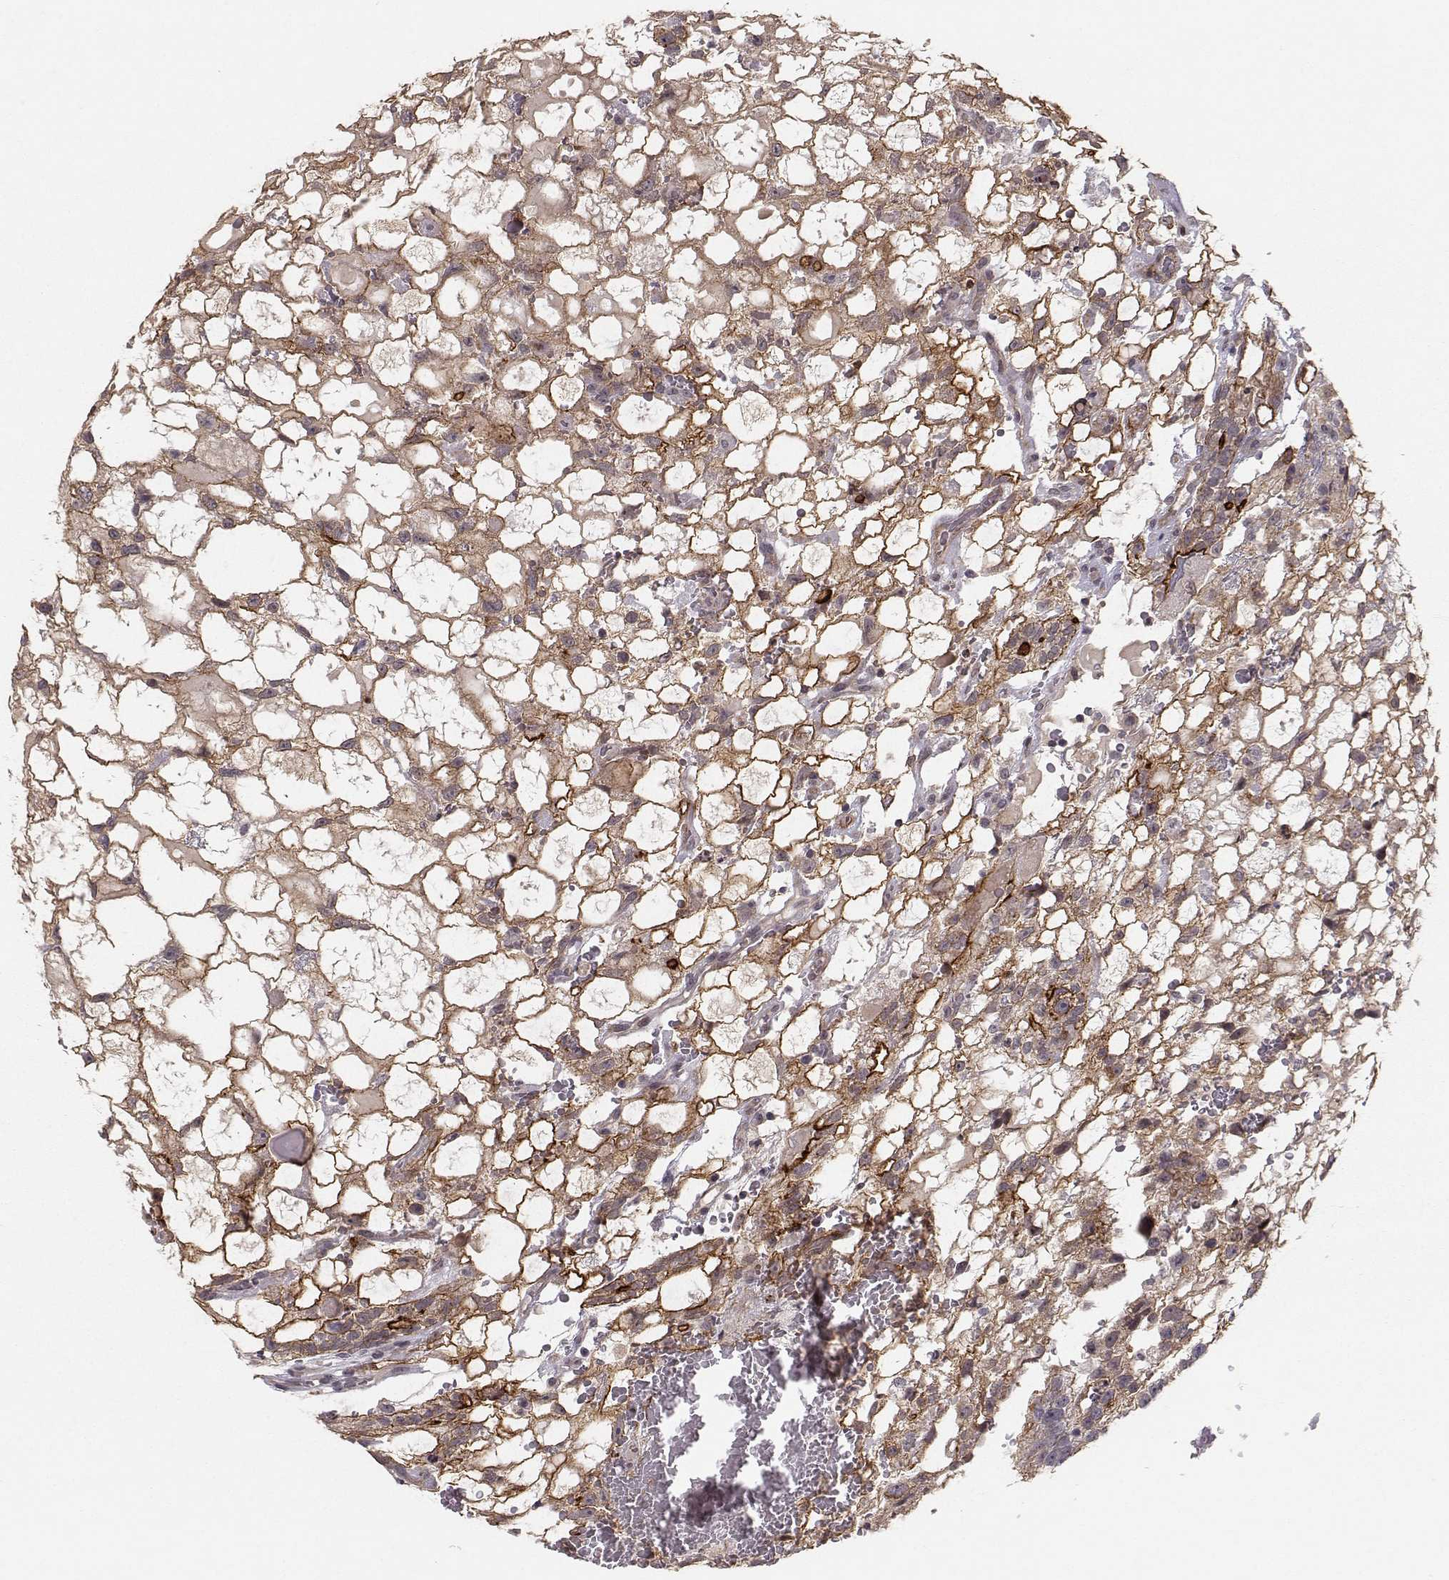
{"staining": {"intensity": "moderate", "quantity": ">75%", "location": "cytoplasmic/membranous"}, "tissue": "testis cancer", "cell_type": "Tumor cells", "image_type": "cancer", "snomed": [{"axis": "morphology", "description": "Normal tissue, NOS"}, {"axis": "morphology", "description": "Carcinoma, Embryonal, NOS"}, {"axis": "topography", "description": "Testis"}, {"axis": "topography", "description": "Epididymis"}], "caption": "About >75% of tumor cells in testis embryonal carcinoma show moderate cytoplasmic/membranous protein staining as visualized by brown immunohistochemical staining.", "gene": "PLEKHG3", "patient": {"sex": "male", "age": 32}}